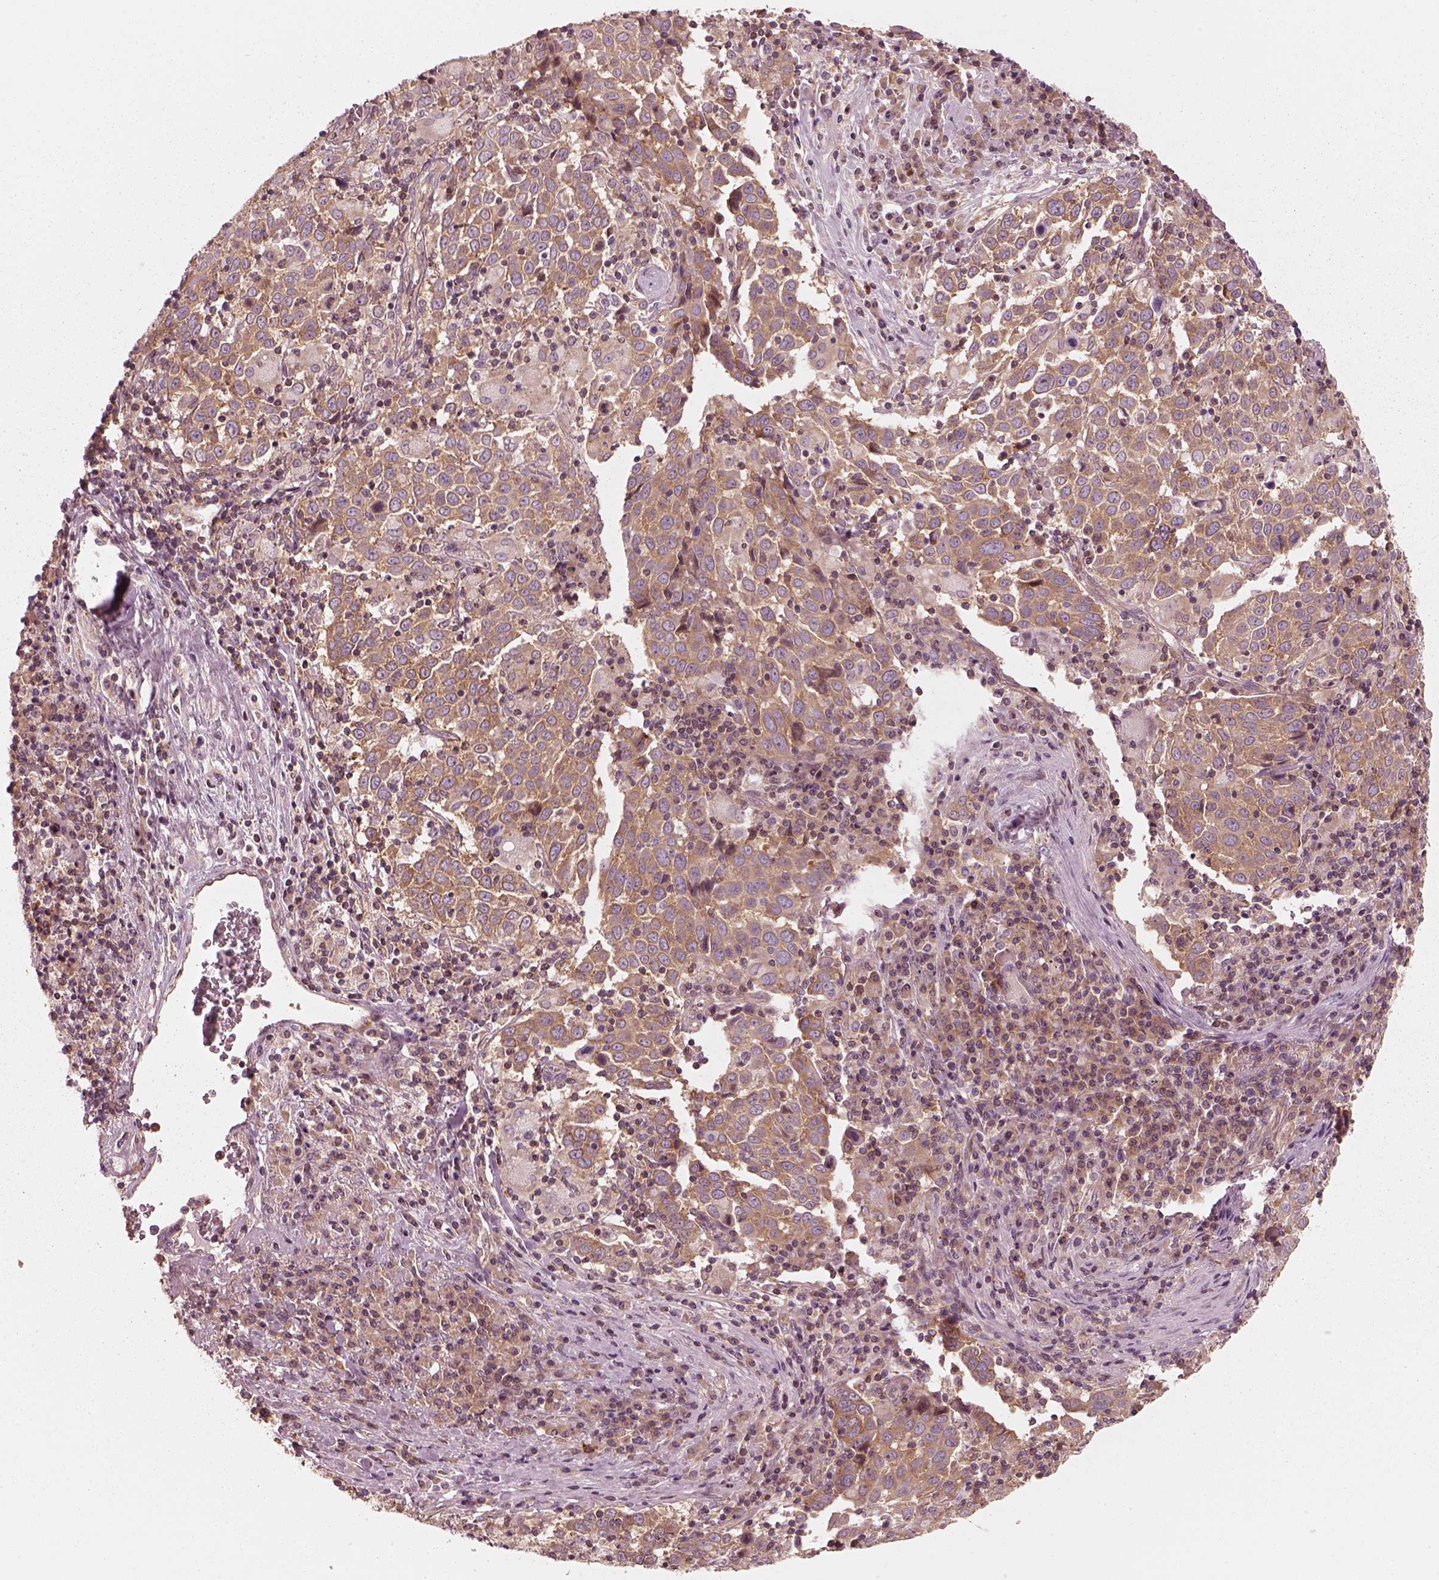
{"staining": {"intensity": "moderate", "quantity": ">75%", "location": "cytoplasmic/membranous"}, "tissue": "lung cancer", "cell_type": "Tumor cells", "image_type": "cancer", "snomed": [{"axis": "morphology", "description": "Squamous cell carcinoma, NOS"}, {"axis": "topography", "description": "Lung"}], "caption": "This is a micrograph of IHC staining of lung cancer (squamous cell carcinoma), which shows moderate positivity in the cytoplasmic/membranous of tumor cells.", "gene": "CNOT2", "patient": {"sex": "male", "age": 57}}